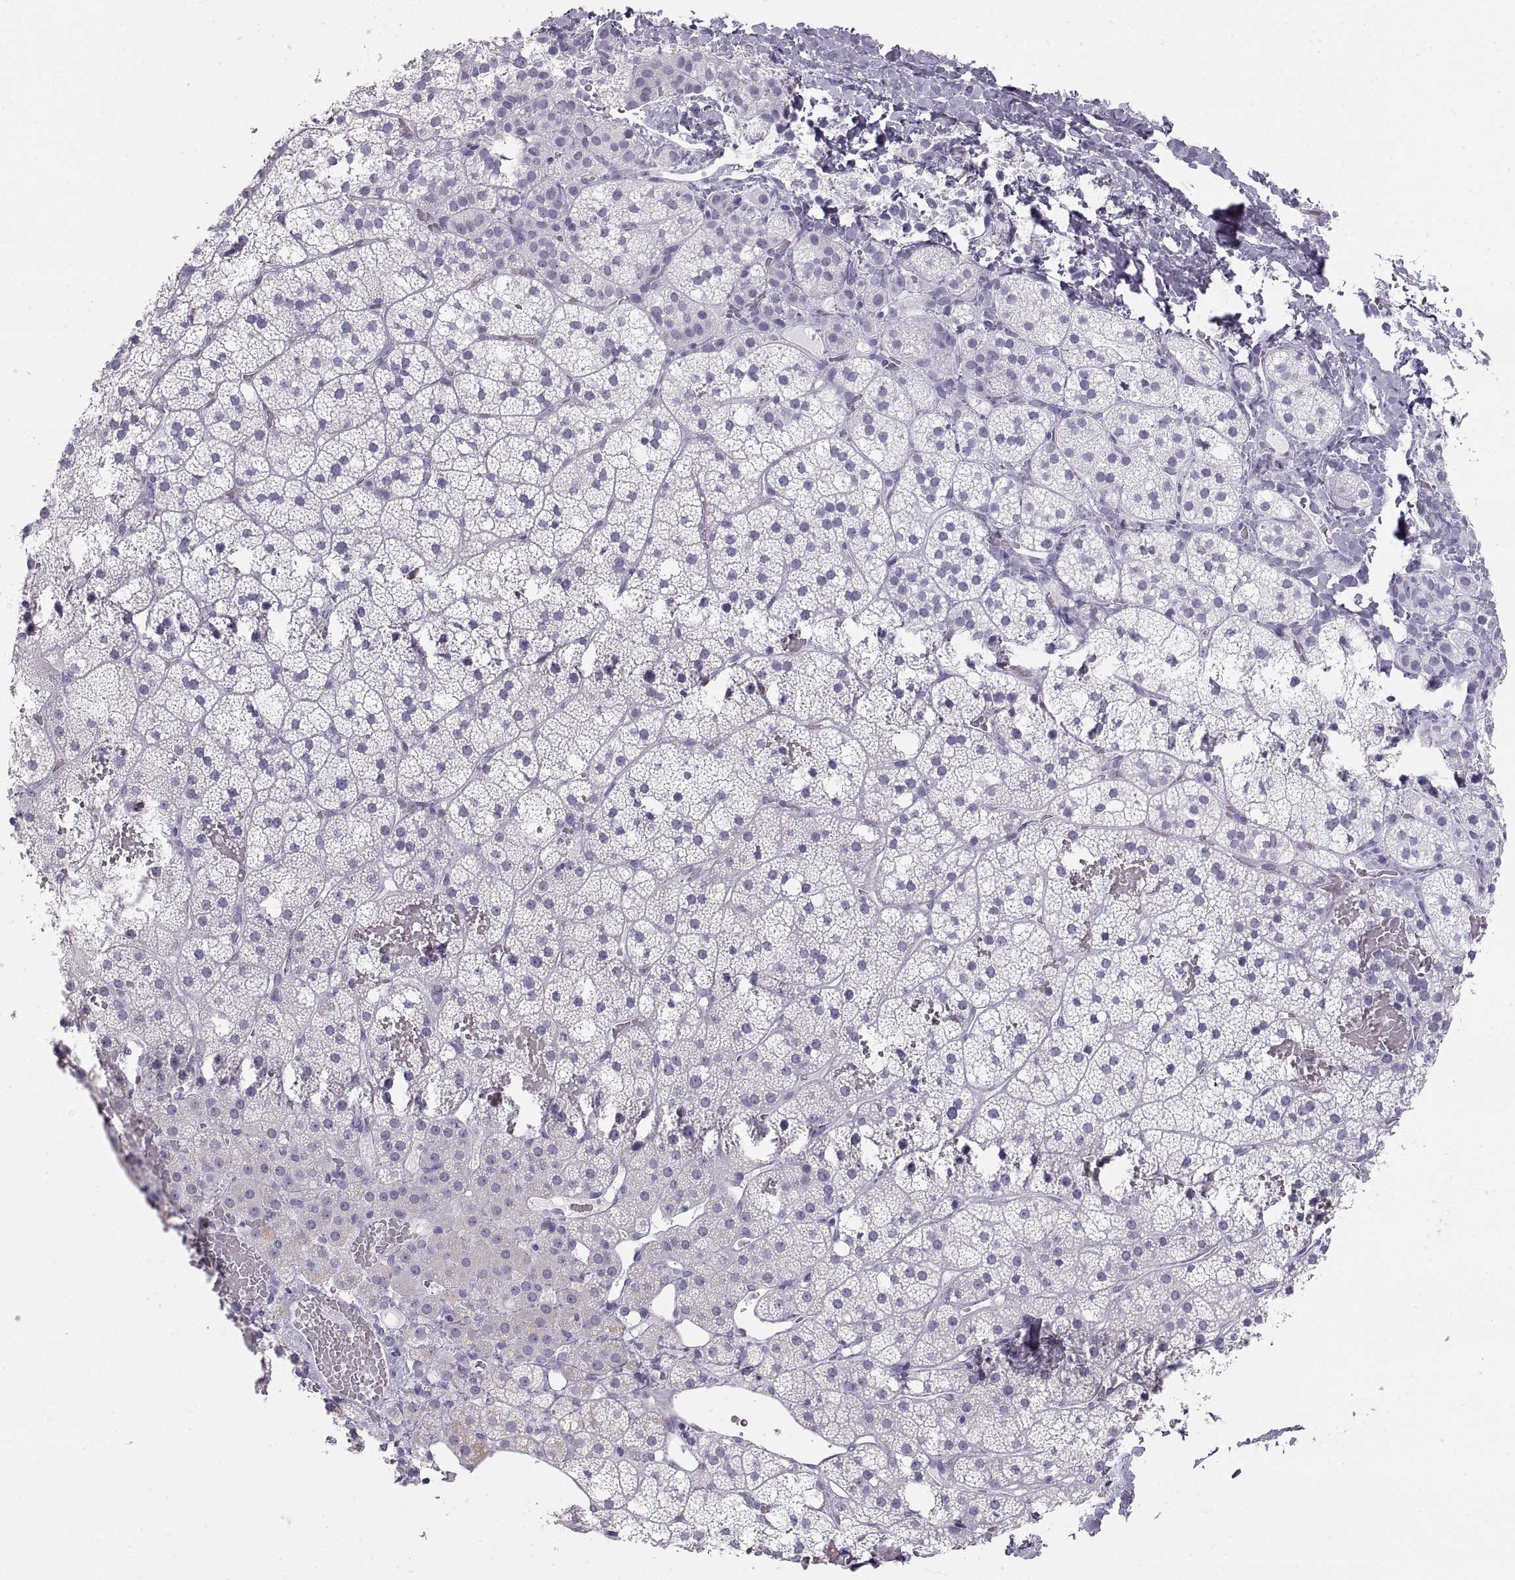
{"staining": {"intensity": "negative", "quantity": "none", "location": "none"}, "tissue": "adrenal gland", "cell_type": "Glandular cells", "image_type": "normal", "snomed": [{"axis": "morphology", "description": "Normal tissue, NOS"}, {"axis": "topography", "description": "Adrenal gland"}], "caption": "This is an IHC micrograph of normal adrenal gland. There is no positivity in glandular cells.", "gene": "SEMG1", "patient": {"sex": "male", "age": 53}}